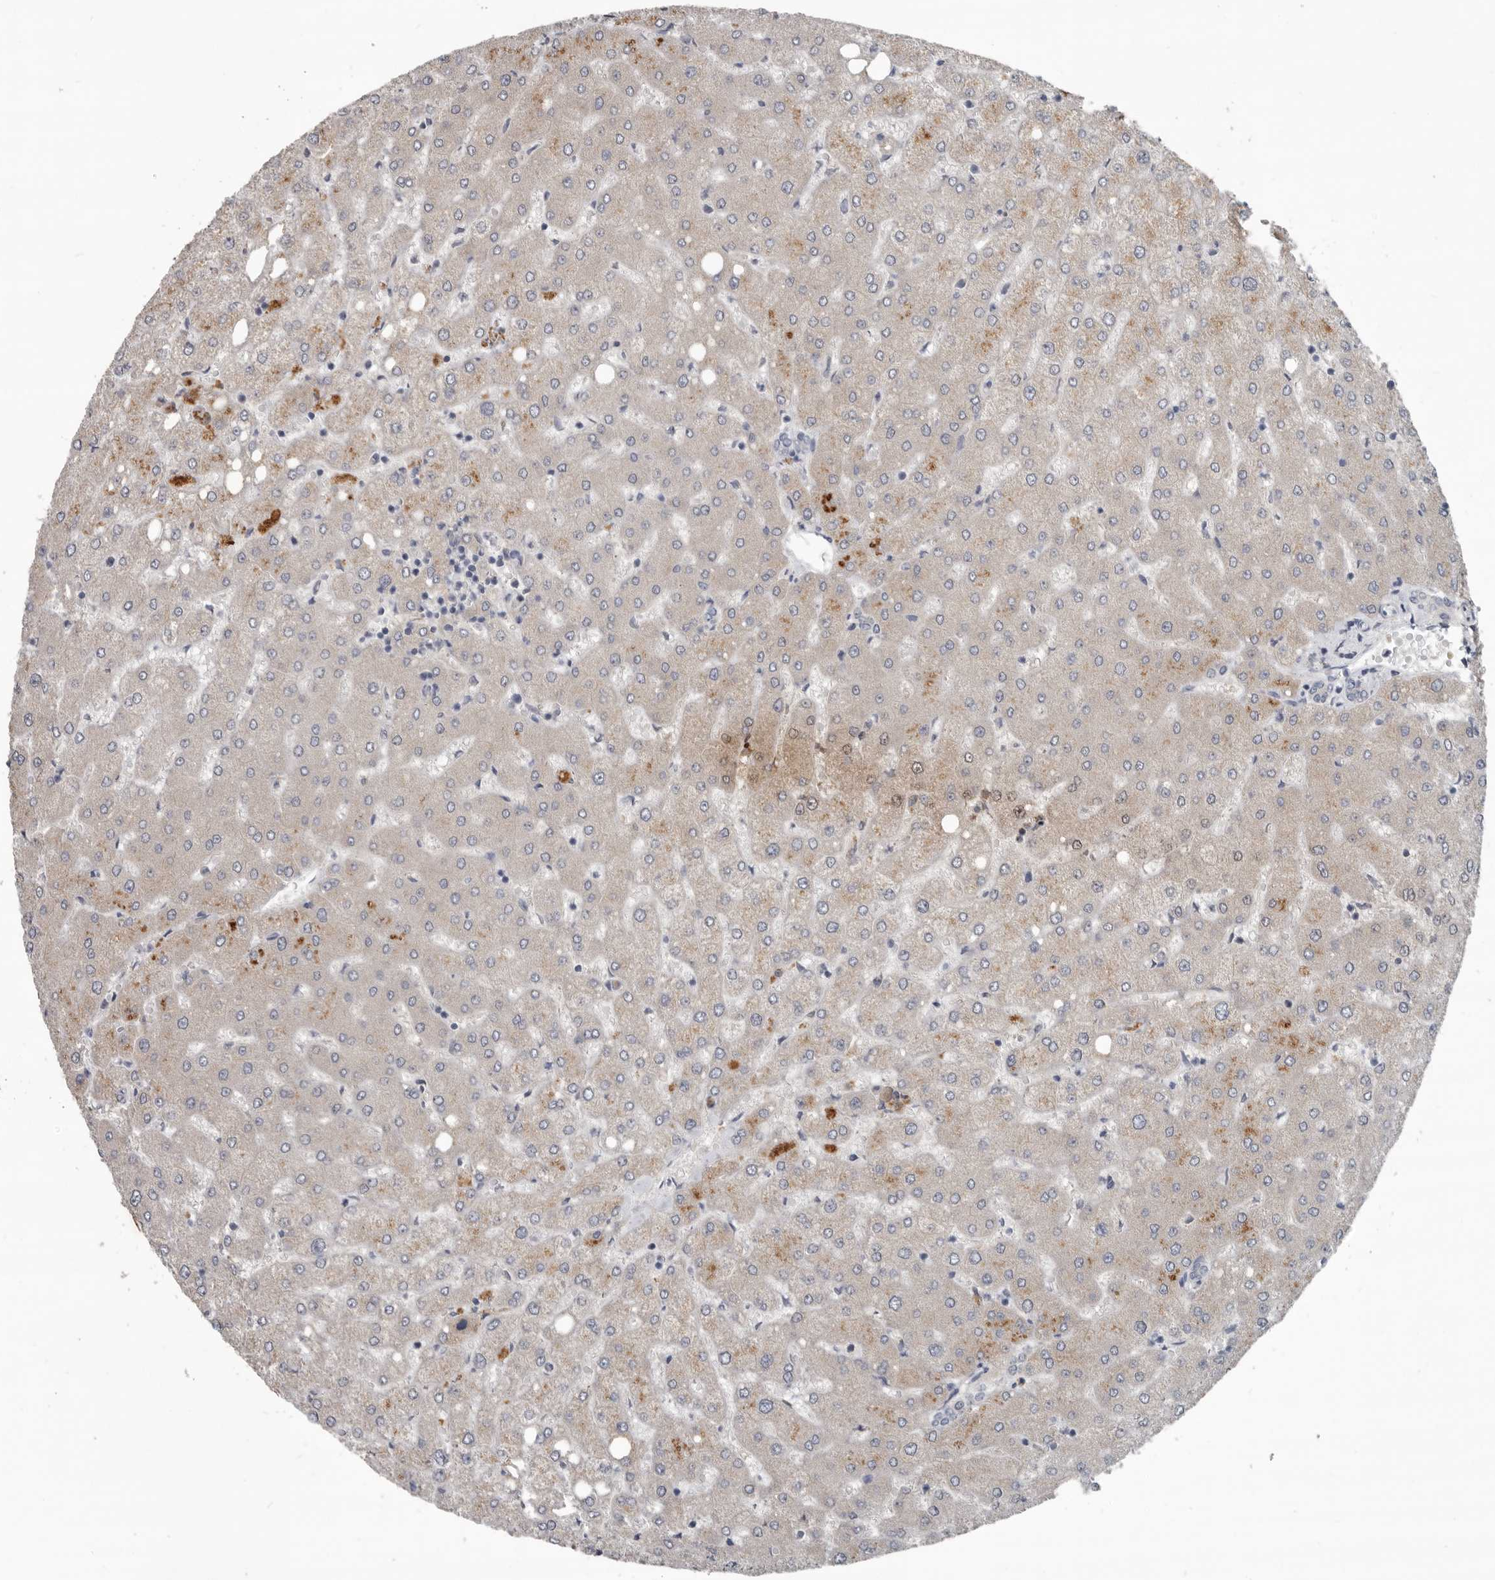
{"staining": {"intensity": "negative", "quantity": "none", "location": "none"}, "tissue": "liver", "cell_type": "Cholangiocytes", "image_type": "normal", "snomed": [{"axis": "morphology", "description": "Normal tissue, NOS"}, {"axis": "topography", "description": "Liver"}], "caption": "Protein analysis of benign liver demonstrates no significant positivity in cholangiocytes. (Brightfield microscopy of DAB (3,3'-diaminobenzidine) immunohistochemistry (IHC) at high magnification).", "gene": "C1orf216", "patient": {"sex": "female", "age": 54}}